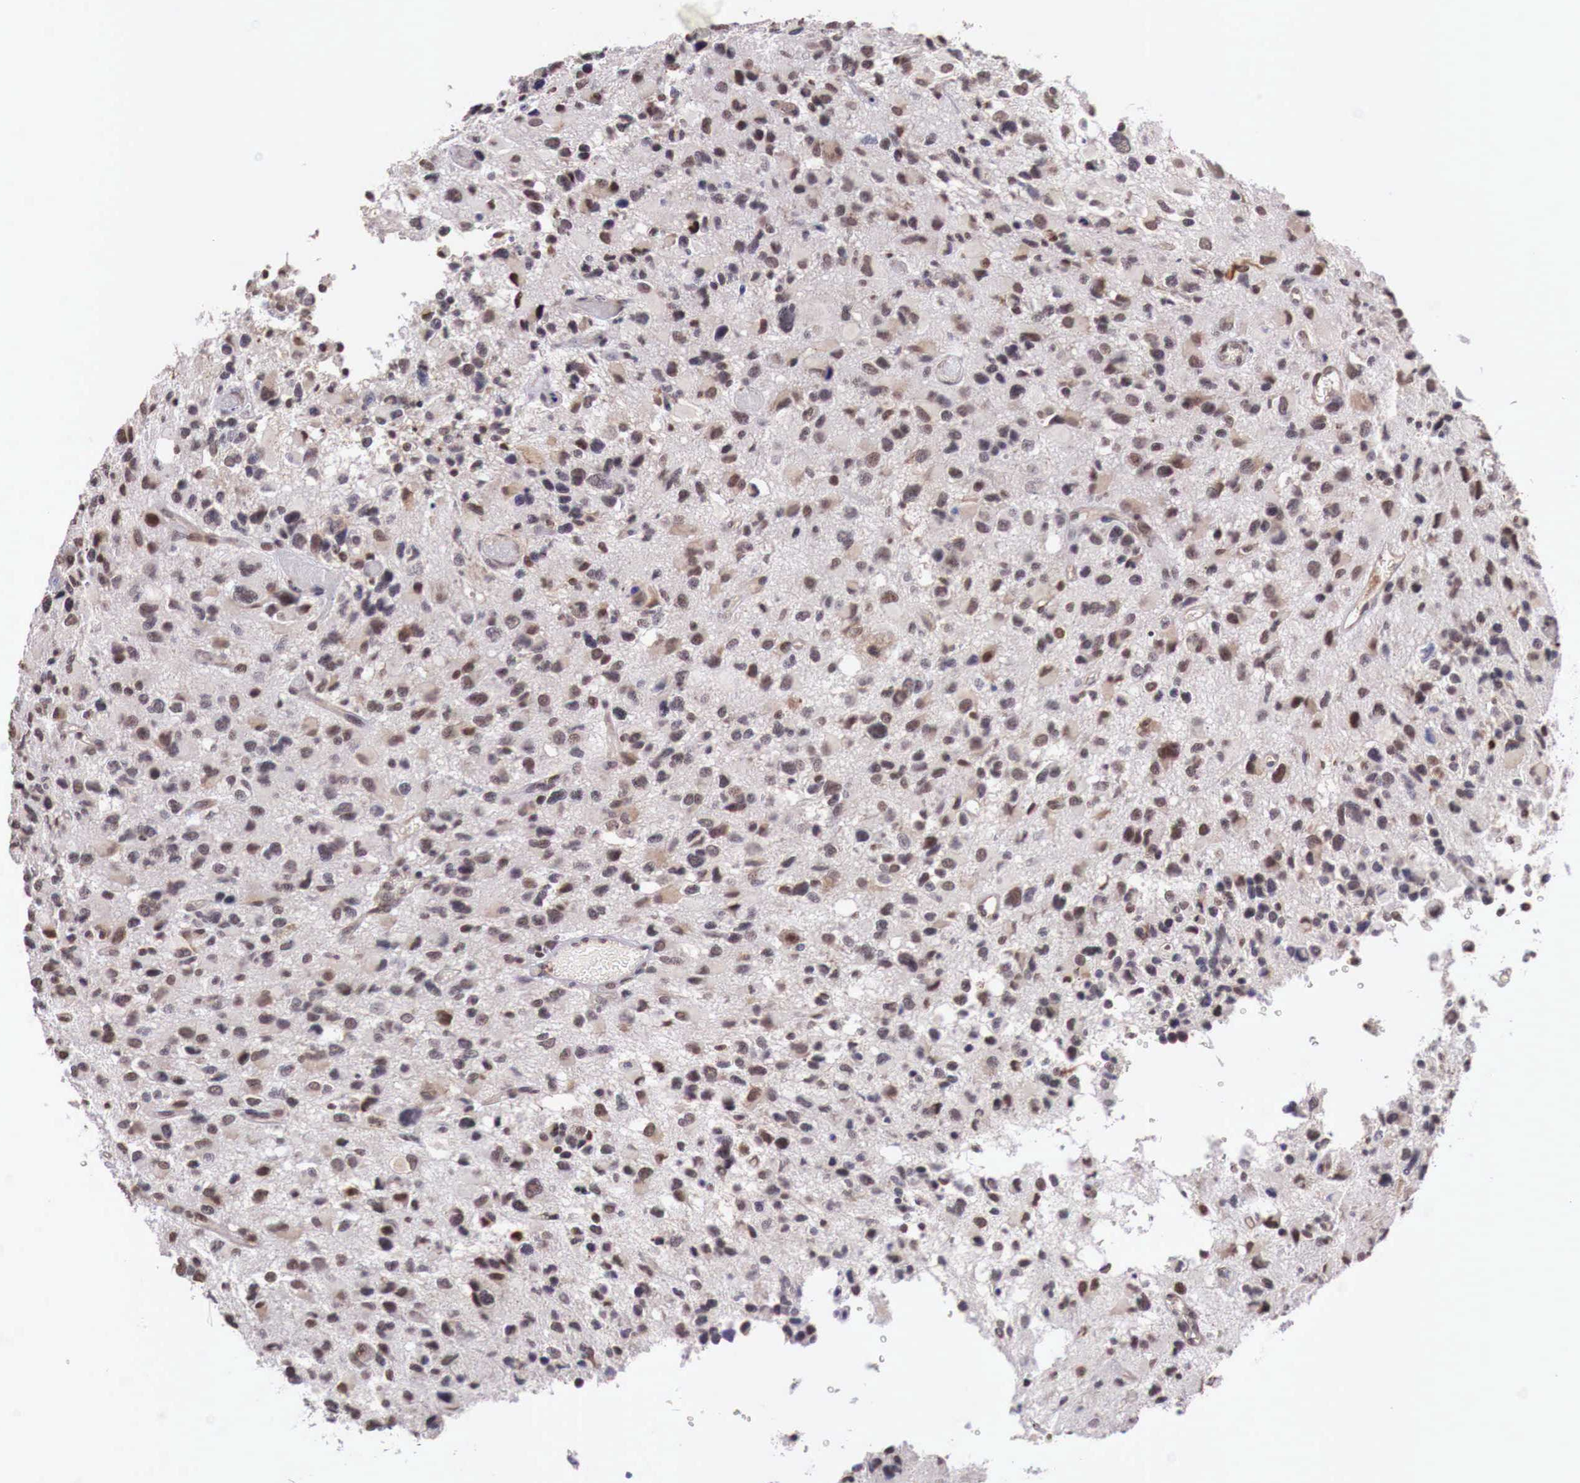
{"staining": {"intensity": "moderate", "quantity": ">75%", "location": "cytoplasmic/membranous,nuclear"}, "tissue": "glioma", "cell_type": "Tumor cells", "image_type": "cancer", "snomed": [{"axis": "morphology", "description": "Glioma, malignant, High grade"}, {"axis": "topography", "description": "Brain"}], "caption": "Immunohistochemistry (IHC) (DAB) staining of glioma shows moderate cytoplasmic/membranous and nuclear protein expression in about >75% of tumor cells.", "gene": "FOXP2", "patient": {"sex": "male", "age": 69}}